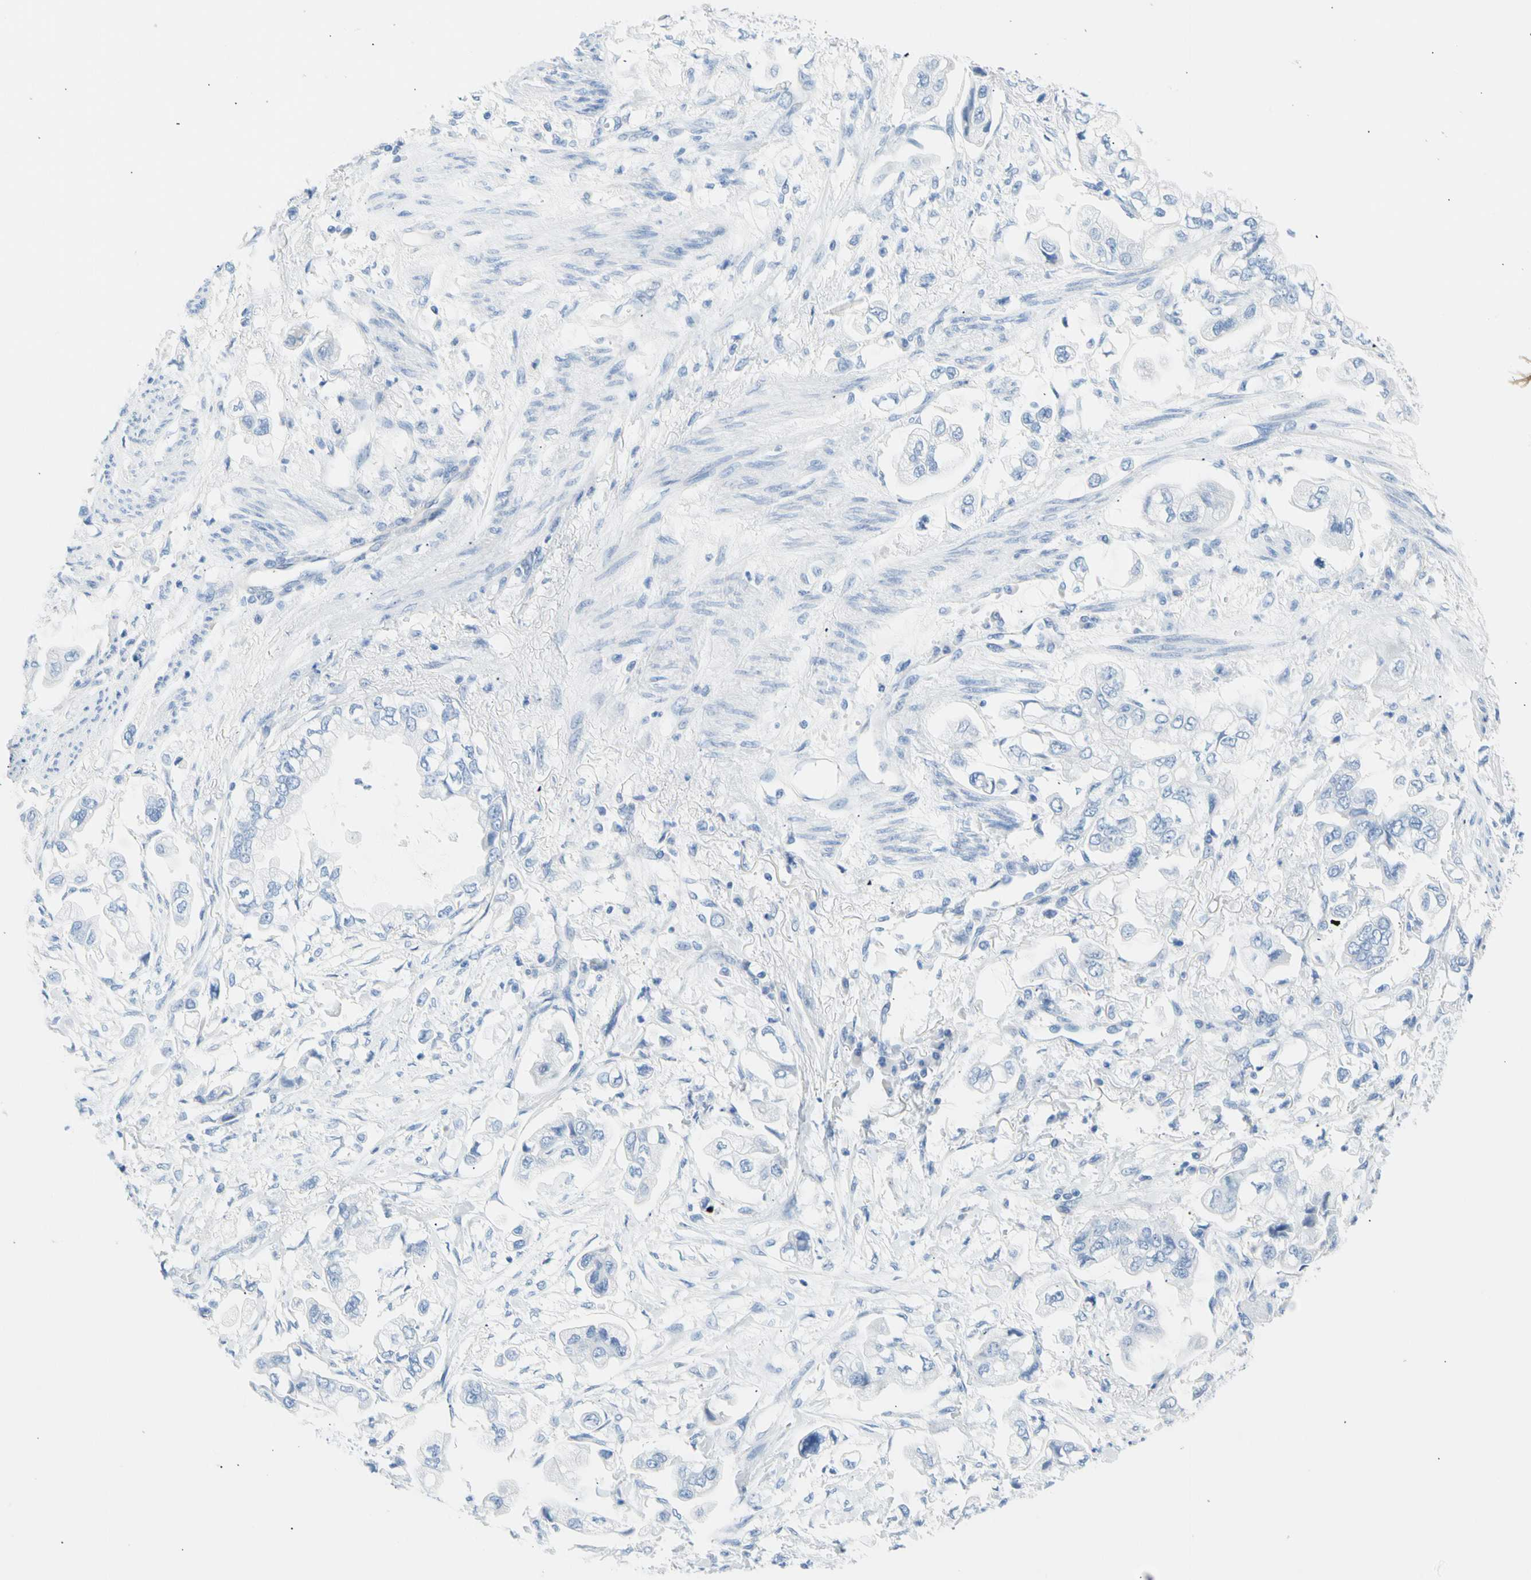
{"staining": {"intensity": "negative", "quantity": "none", "location": "none"}, "tissue": "stomach cancer", "cell_type": "Tumor cells", "image_type": "cancer", "snomed": [{"axis": "morphology", "description": "Adenocarcinoma, NOS"}, {"axis": "topography", "description": "Stomach"}], "caption": "Histopathology image shows no protein positivity in tumor cells of stomach cancer (adenocarcinoma) tissue.", "gene": "CEL", "patient": {"sex": "male", "age": 62}}